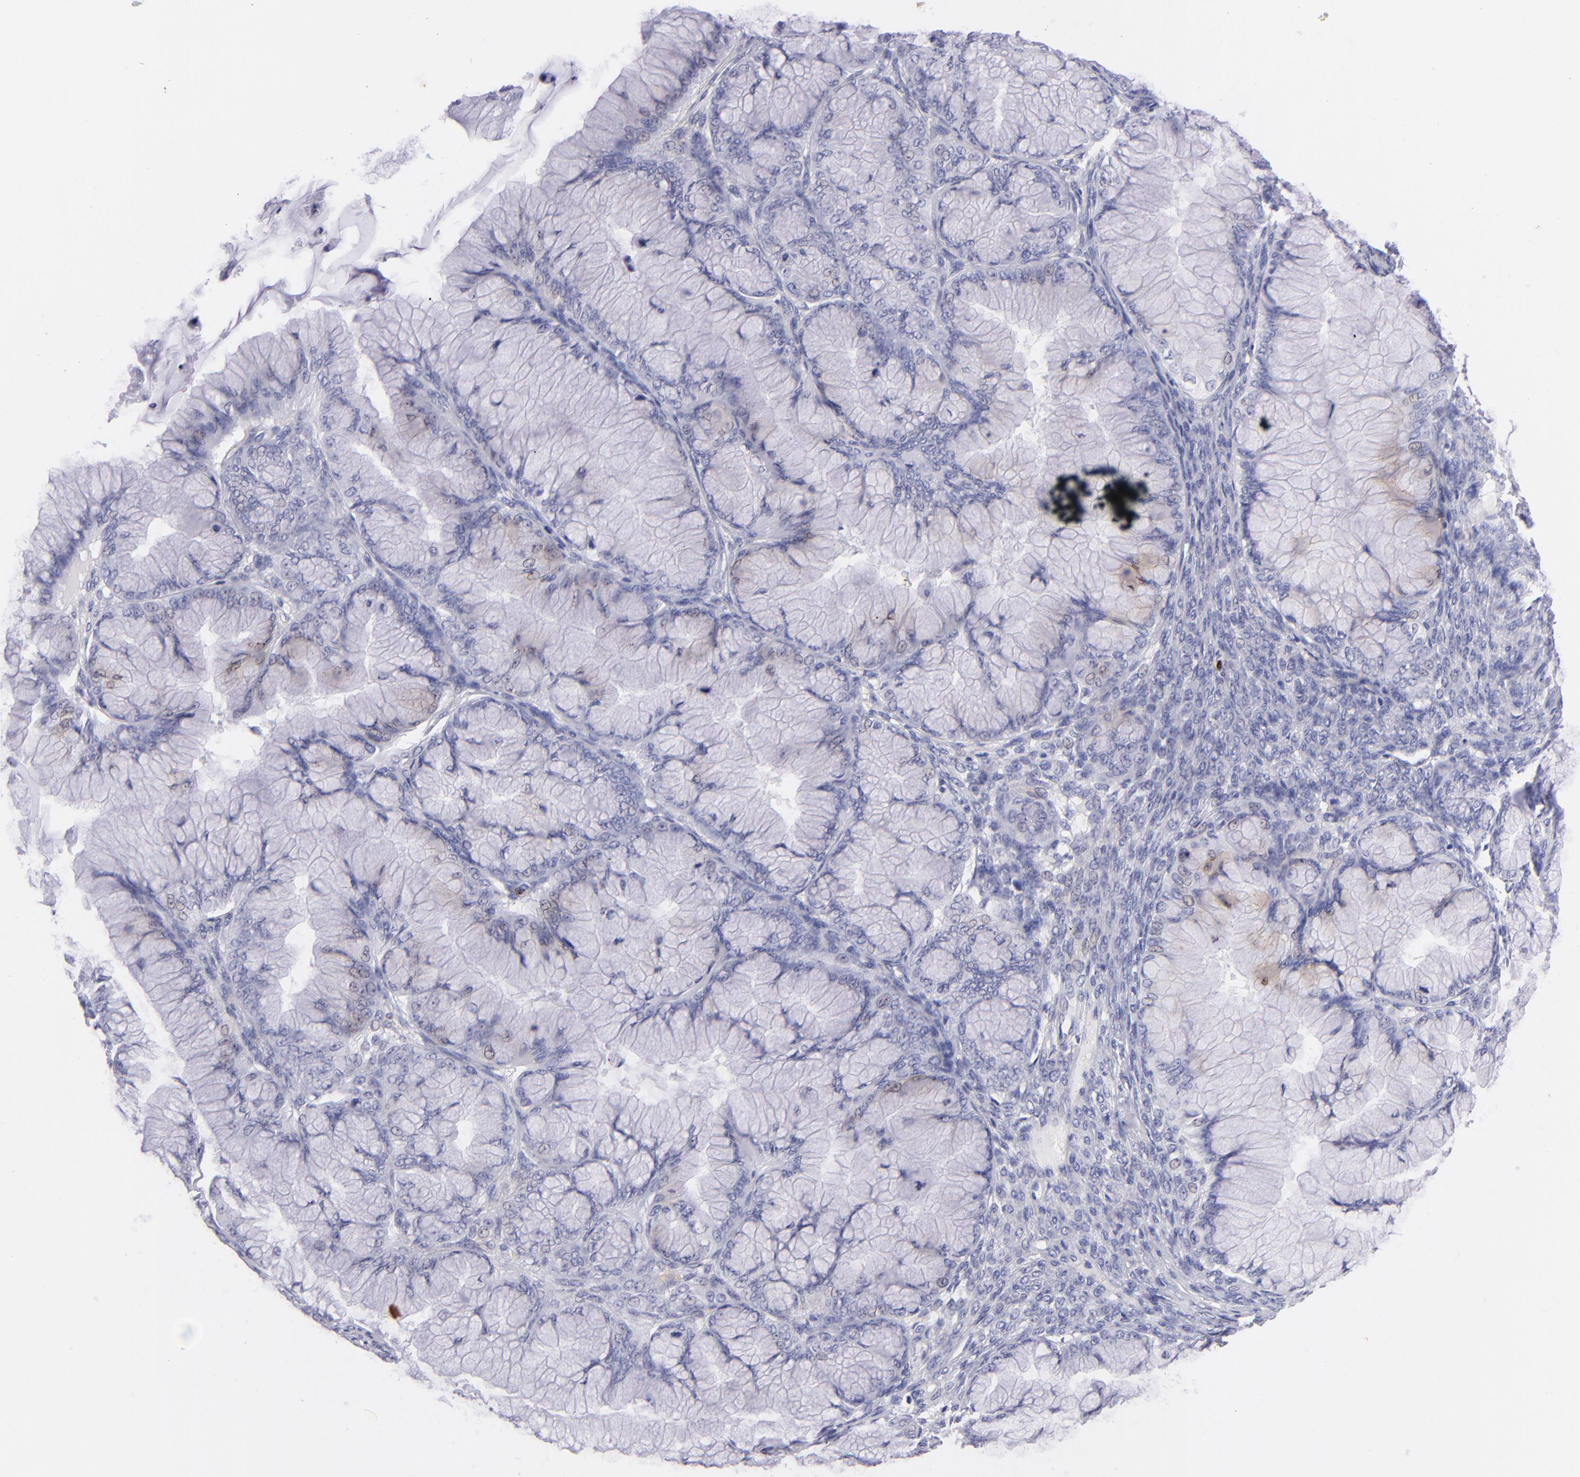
{"staining": {"intensity": "negative", "quantity": "none", "location": "none"}, "tissue": "ovarian cancer", "cell_type": "Tumor cells", "image_type": "cancer", "snomed": [{"axis": "morphology", "description": "Cystadenocarcinoma, mucinous, NOS"}, {"axis": "topography", "description": "Ovary"}], "caption": "An IHC micrograph of mucinous cystadenocarcinoma (ovarian) is shown. There is no staining in tumor cells of mucinous cystadenocarcinoma (ovarian). (DAB (3,3'-diaminobenzidine) IHC with hematoxylin counter stain).", "gene": "PRF1", "patient": {"sex": "female", "age": 63}}